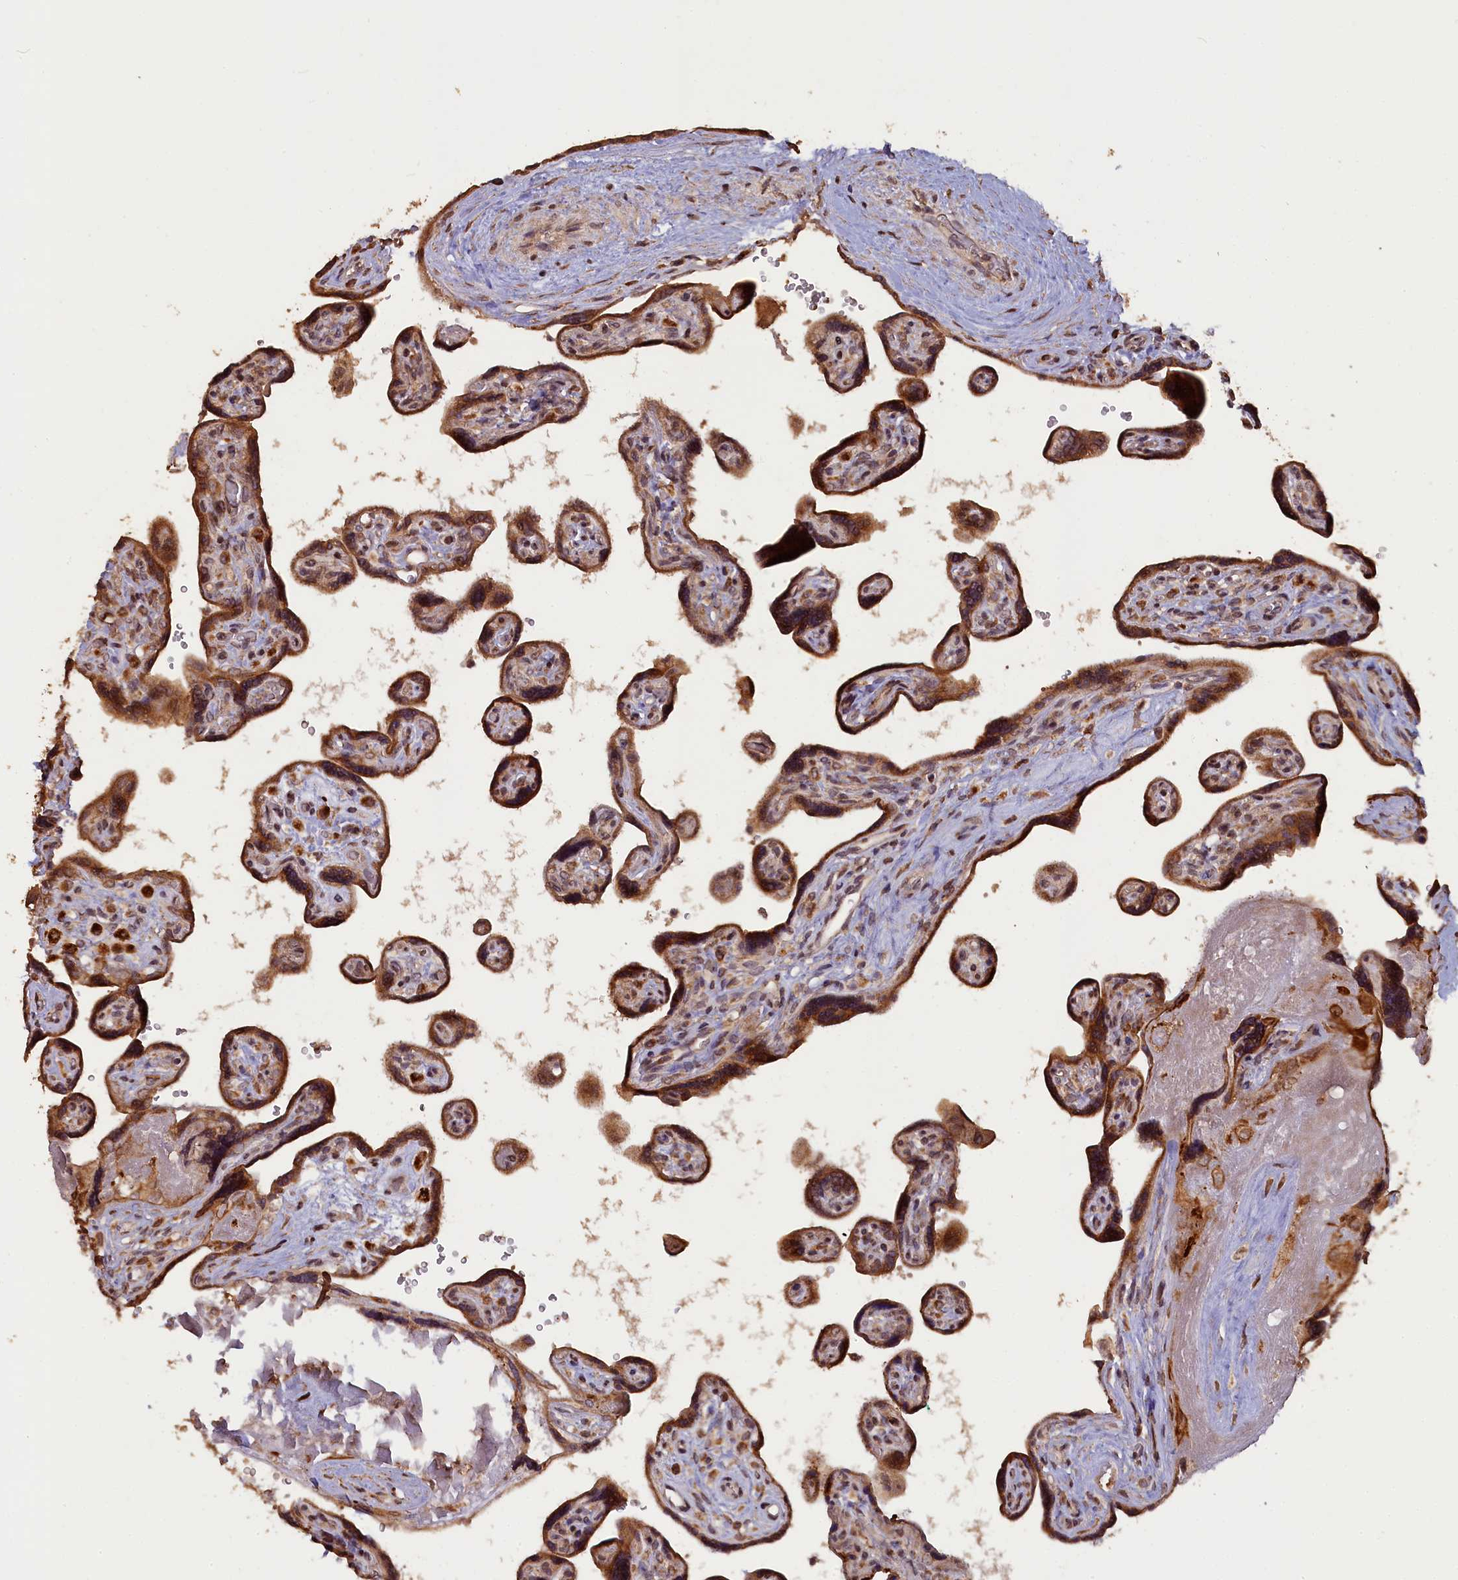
{"staining": {"intensity": "moderate", "quantity": ">75%", "location": "cytoplasmic/membranous"}, "tissue": "placenta", "cell_type": "Trophoblastic cells", "image_type": "normal", "snomed": [{"axis": "morphology", "description": "Normal tissue, NOS"}, {"axis": "topography", "description": "Placenta"}], "caption": "This micrograph reveals immunohistochemistry staining of benign placenta, with medium moderate cytoplasmic/membranous expression in about >75% of trophoblastic cells.", "gene": "SLC38A7", "patient": {"sex": "female", "age": 39}}